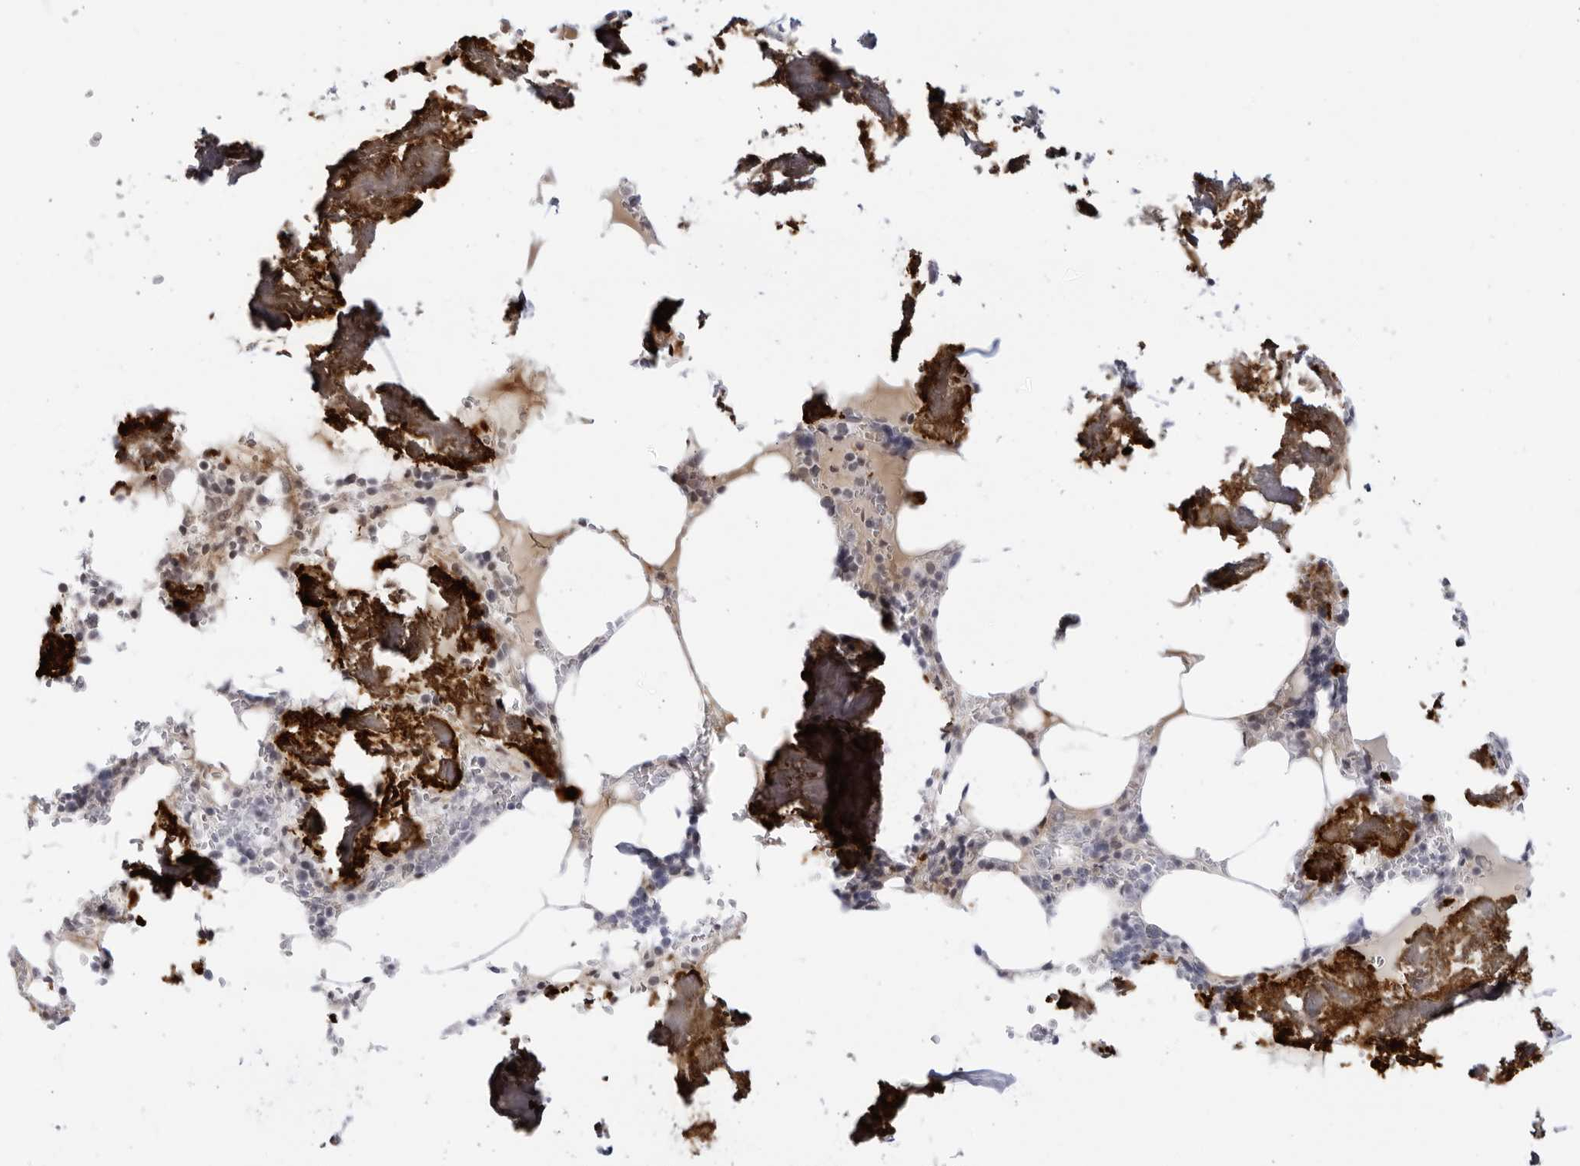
{"staining": {"intensity": "strong", "quantity": "25%-75%", "location": "nuclear"}, "tissue": "bone marrow", "cell_type": "Hematopoietic cells", "image_type": "normal", "snomed": [{"axis": "morphology", "description": "Normal tissue, NOS"}, {"axis": "topography", "description": "Bone marrow"}], "caption": "Immunohistochemical staining of benign human bone marrow shows strong nuclear protein staining in approximately 25%-75% of hematopoietic cells.", "gene": "CNBD1", "patient": {"sex": "male", "age": 70}}